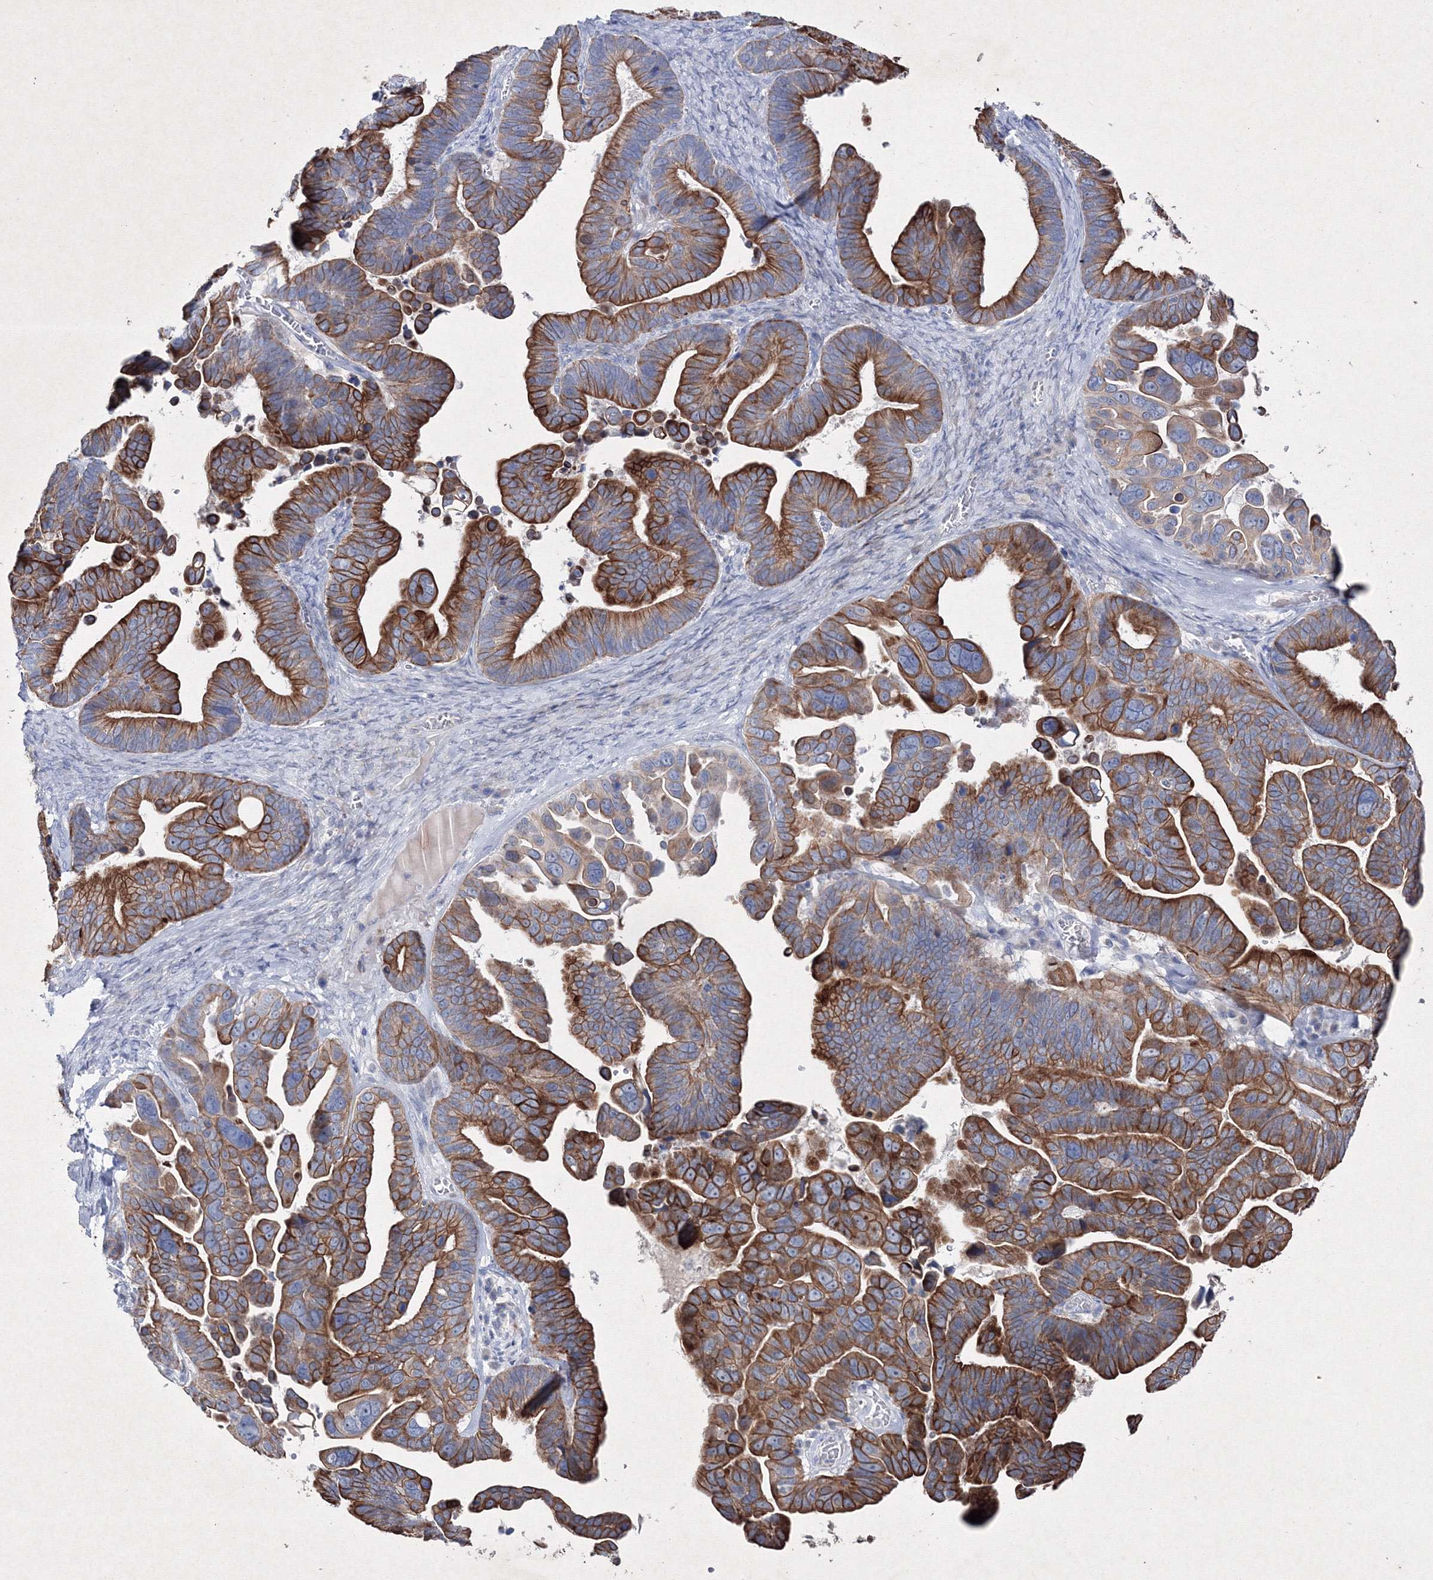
{"staining": {"intensity": "strong", "quantity": ">75%", "location": "cytoplasmic/membranous"}, "tissue": "ovarian cancer", "cell_type": "Tumor cells", "image_type": "cancer", "snomed": [{"axis": "morphology", "description": "Cystadenocarcinoma, serous, NOS"}, {"axis": "topography", "description": "Ovary"}], "caption": "A histopathology image showing strong cytoplasmic/membranous positivity in approximately >75% of tumor cells in ovarian cancer (serous cystadenocarcinoma), as visualized by brown immunohistochemical staining.", "gene": "SMIM29", "patient": {"sex": "female", "age": 56}}